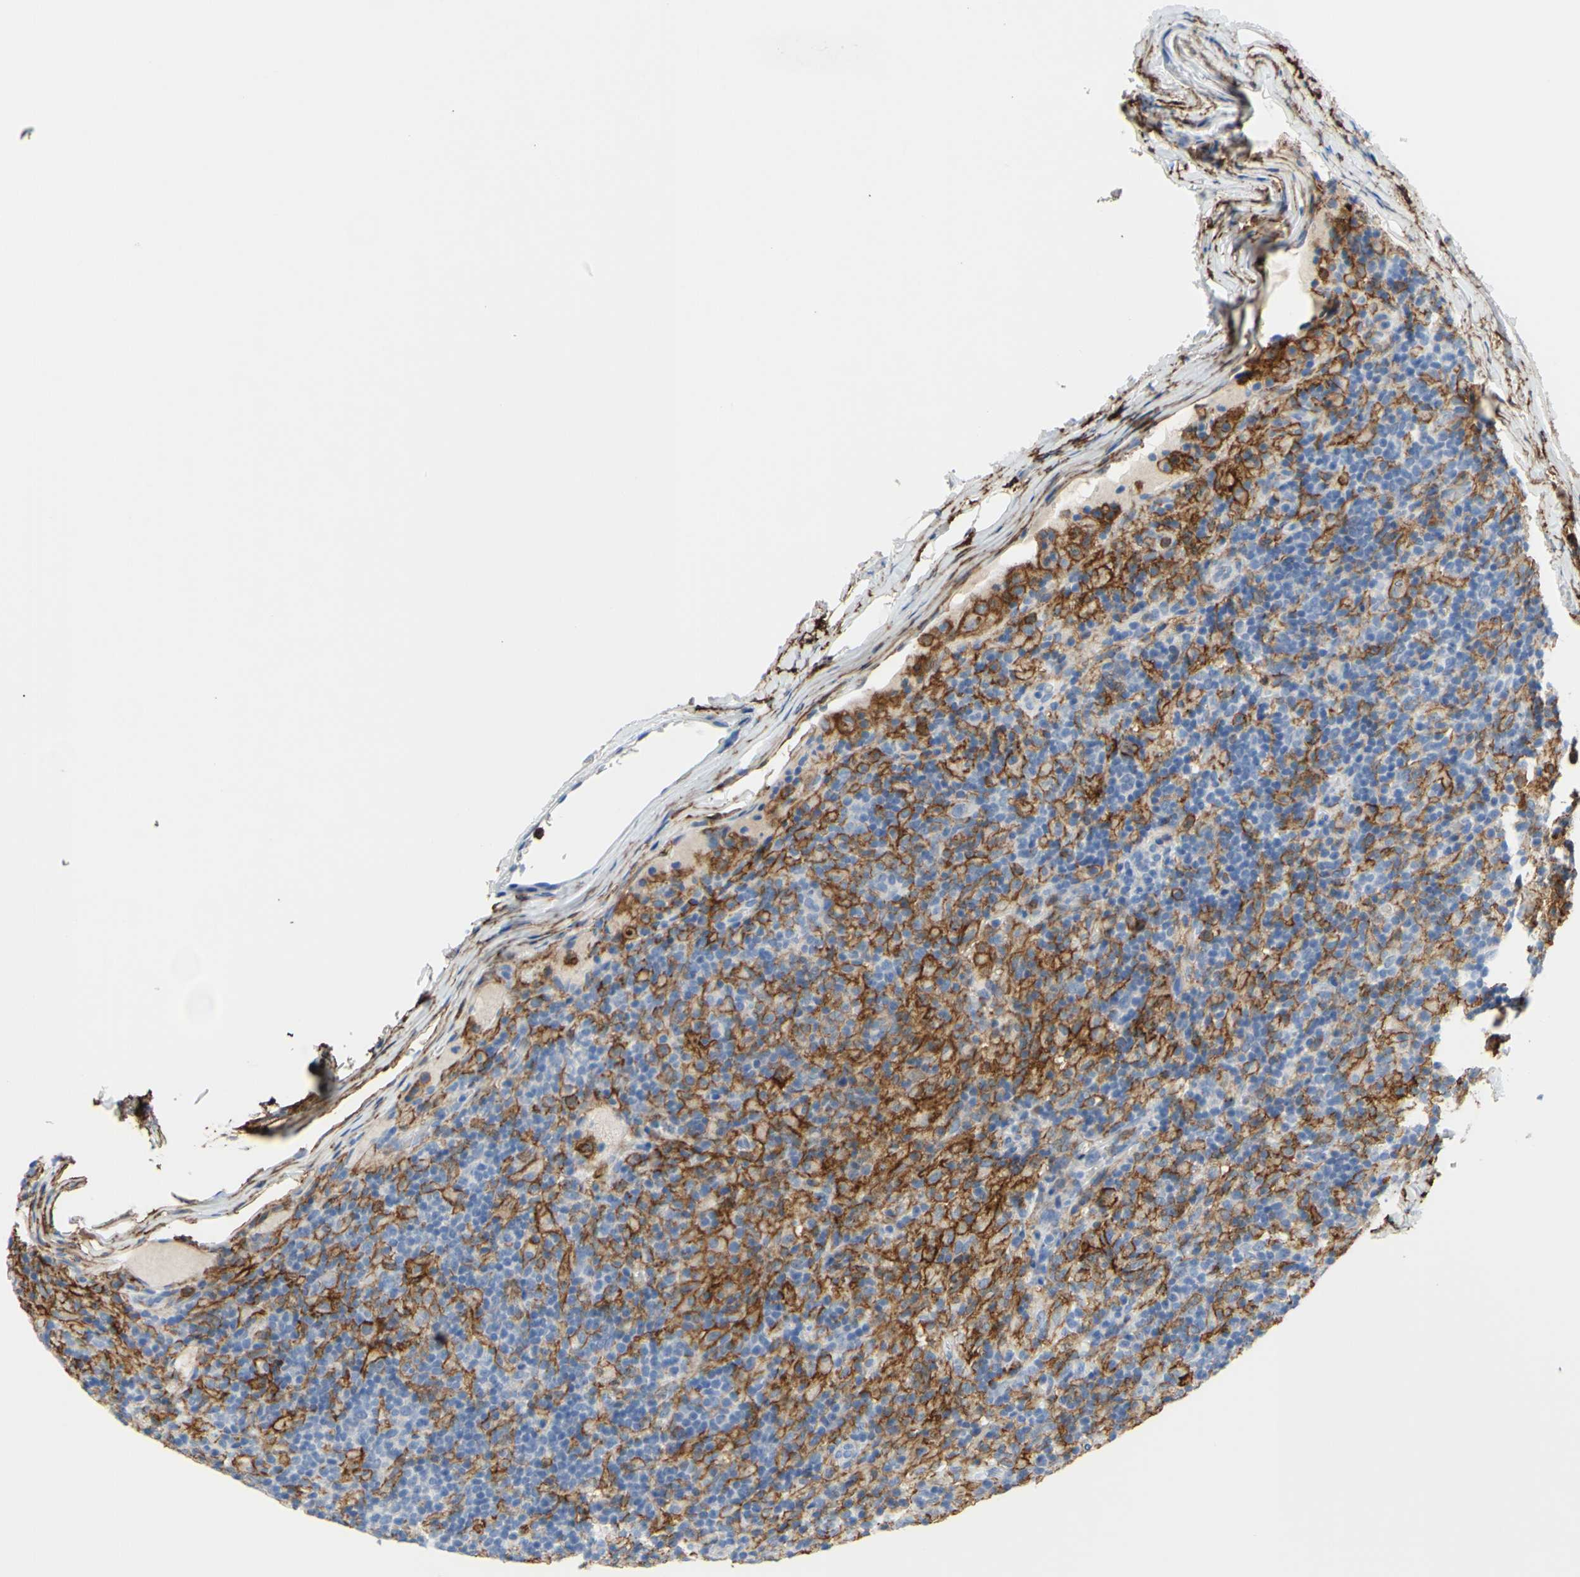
{"staining": {"intensity": "negative", "quantity": "none", "location": "none"}, "tissue": "lymphoma", "cell_type": "Tumor cells", "image_type": "cancer", "snomed": [{"axis": "morphology", "description": "Hodgkin's disease, NOS"}, {"axis": "topography", "description": "Lymph node"}], "caption": "High power microscopy photomicrograph of an immunohistochemistry histopathology image of lymphoma, revealing no significant staining in tumor cells.", "gene": "FCGR2A", "patient": {"sex": "male", "age": 70}}